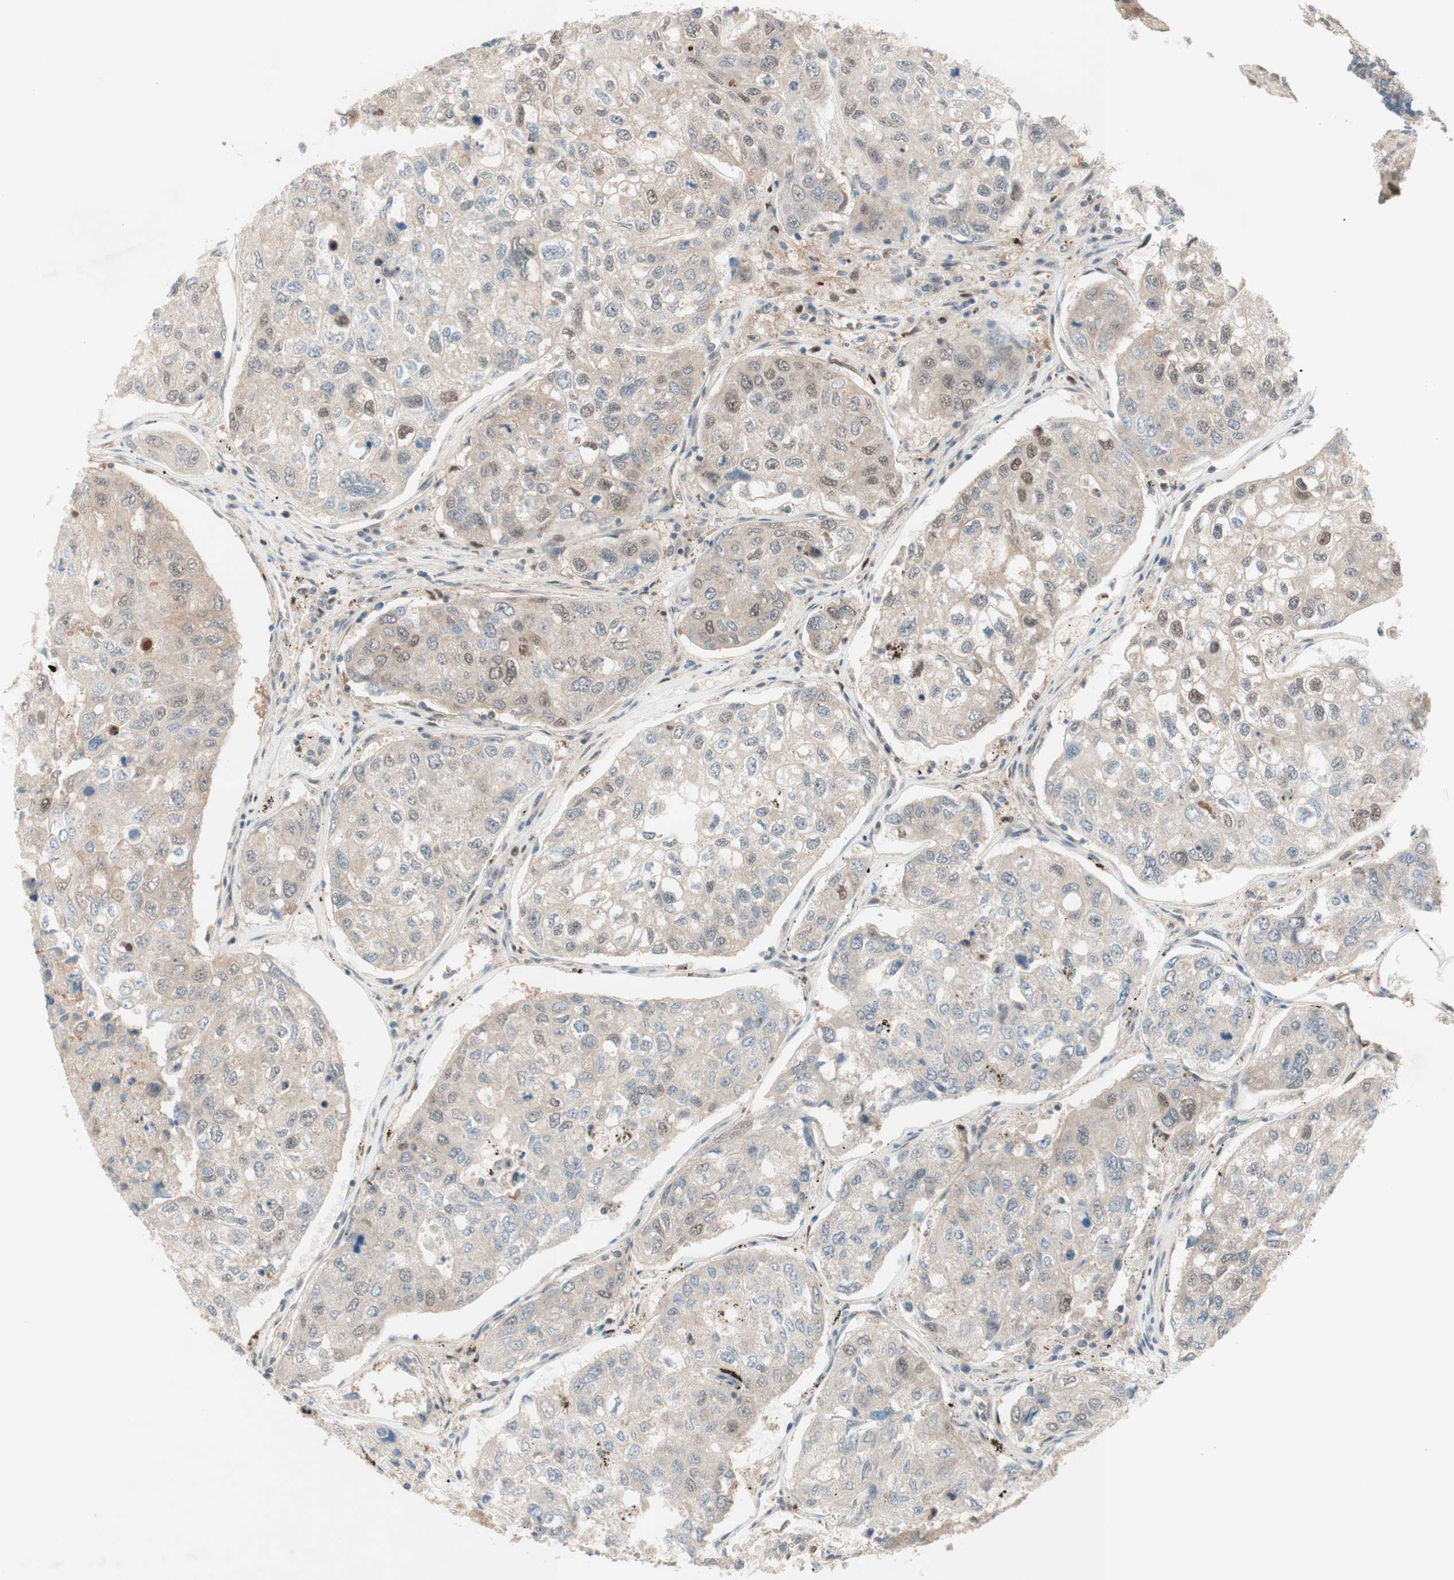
{"staining": {"intensity": "weak", "quantity": "<25%", "location": "nuclear"}, "tissue": "urothelial cancer", "cell_type": "Tumor cells", "image_type": "cancer", "snomed": [{"axis": "morphology", "description": "Urothelial carcinoma, High grade"}, {"axis": "topography", "description": "Lymph node"}, {"axis": "topography", "description": "Urinary bladder"}], "caption": "IHC histopathology image of neoplastic tissue: urothelial carcinoma (high-grade) stained with DAB (3,3'-diaminobenzidine) exhibits no significant protein expression in tumor cells.", "gene": "RFNG", "patient": {"sex": "male", "age": 51}}